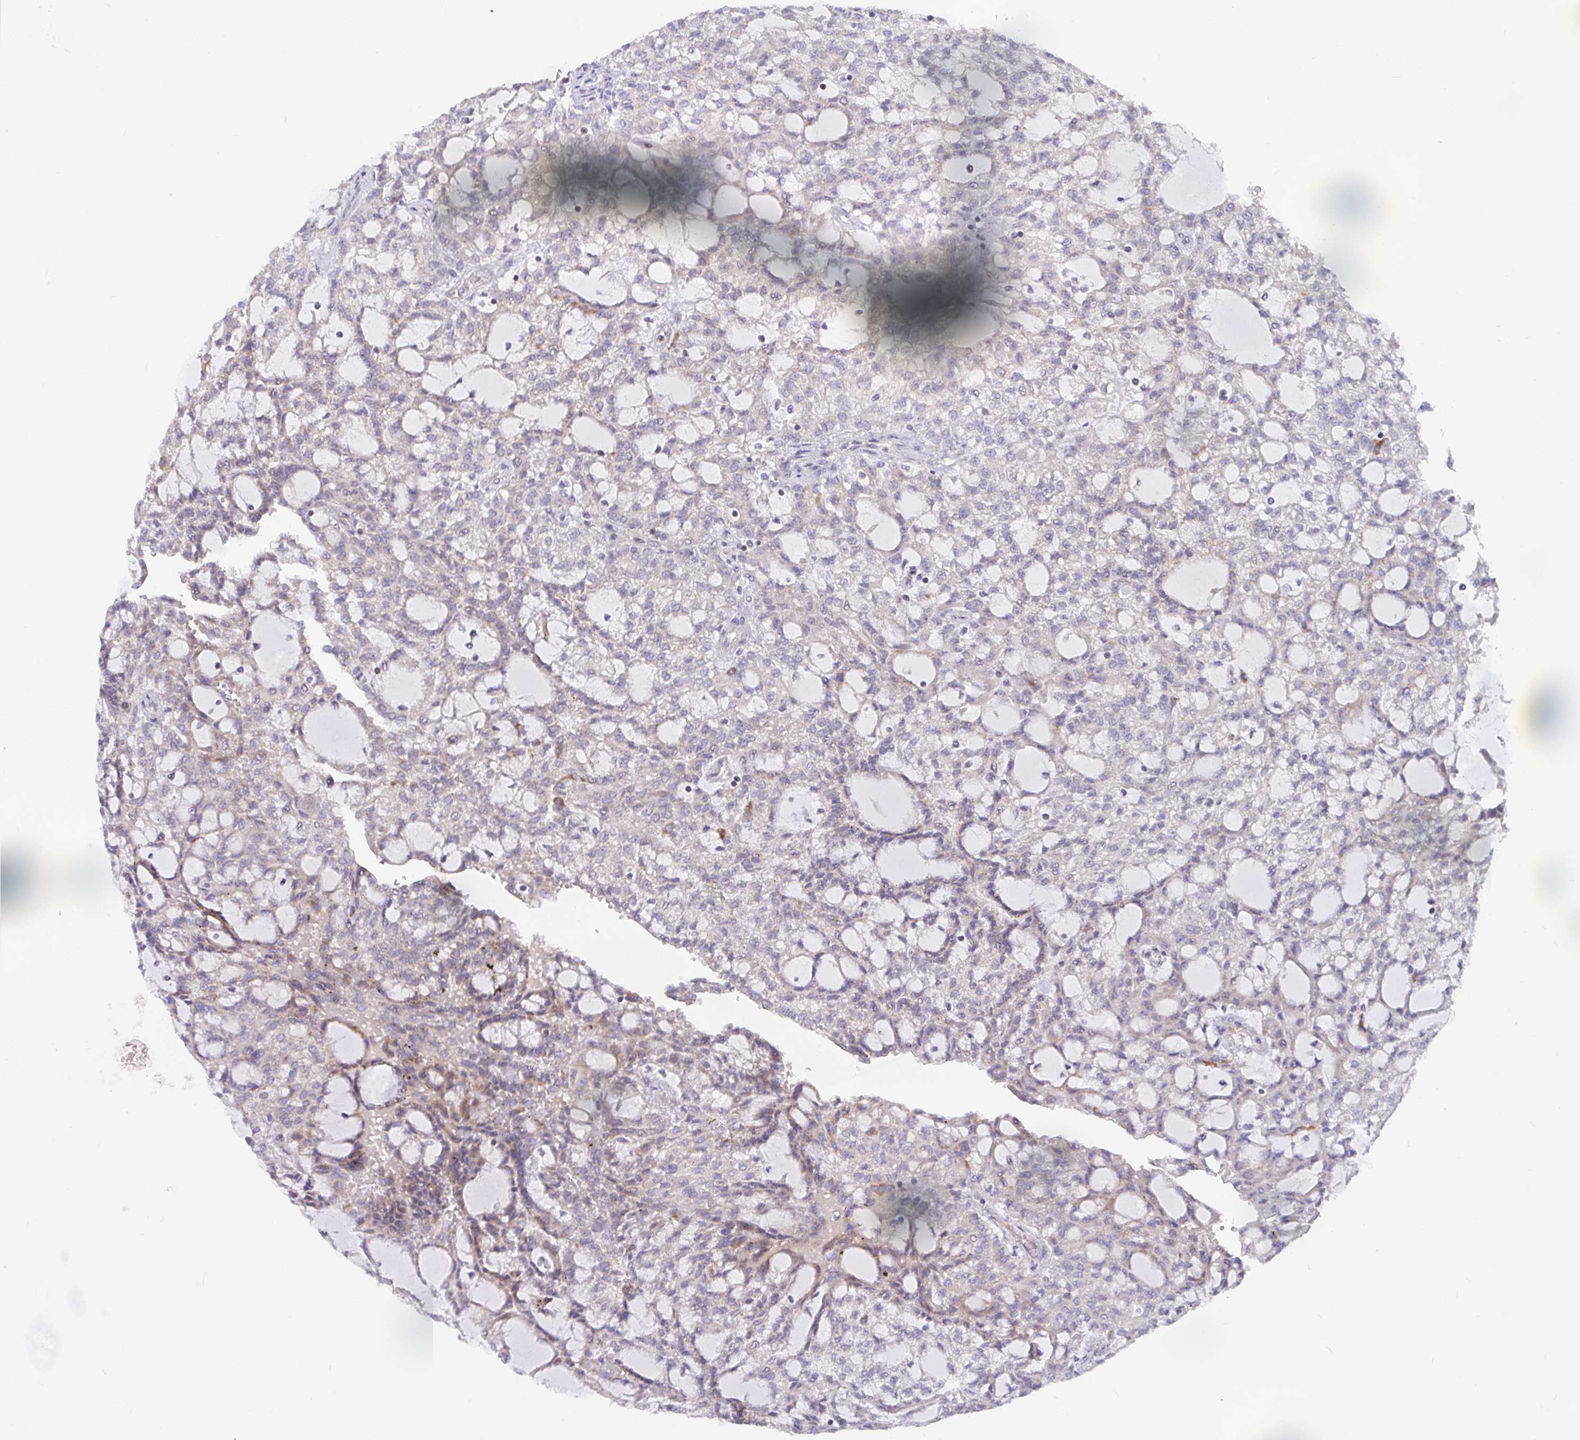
{"staining": {"intensity": "moderate", "quantity": "<25%", "location": "cytoplasmic/membranous"}, "tissue": "renal cancer", "cell_type": "Tumor cells", "image_type": "cancer", "snomed": [{"axis": "morphology", "description": "Adenocarcinoma, NOS"}, {"axis": "topography", "description": "Kidney"}], "caption": "Brown immunohistochemical staining in renal cancer reveals moderate cytoplasmic/membranous staining in approximately <25% of tumor cells. The staining is performed using DAB brown chromogen to label protein expression. The nuclei are counter-stained blue using hematoxylin.", "gene": "EIF1AD", "patient": {"sex": "male", "age": 63}}